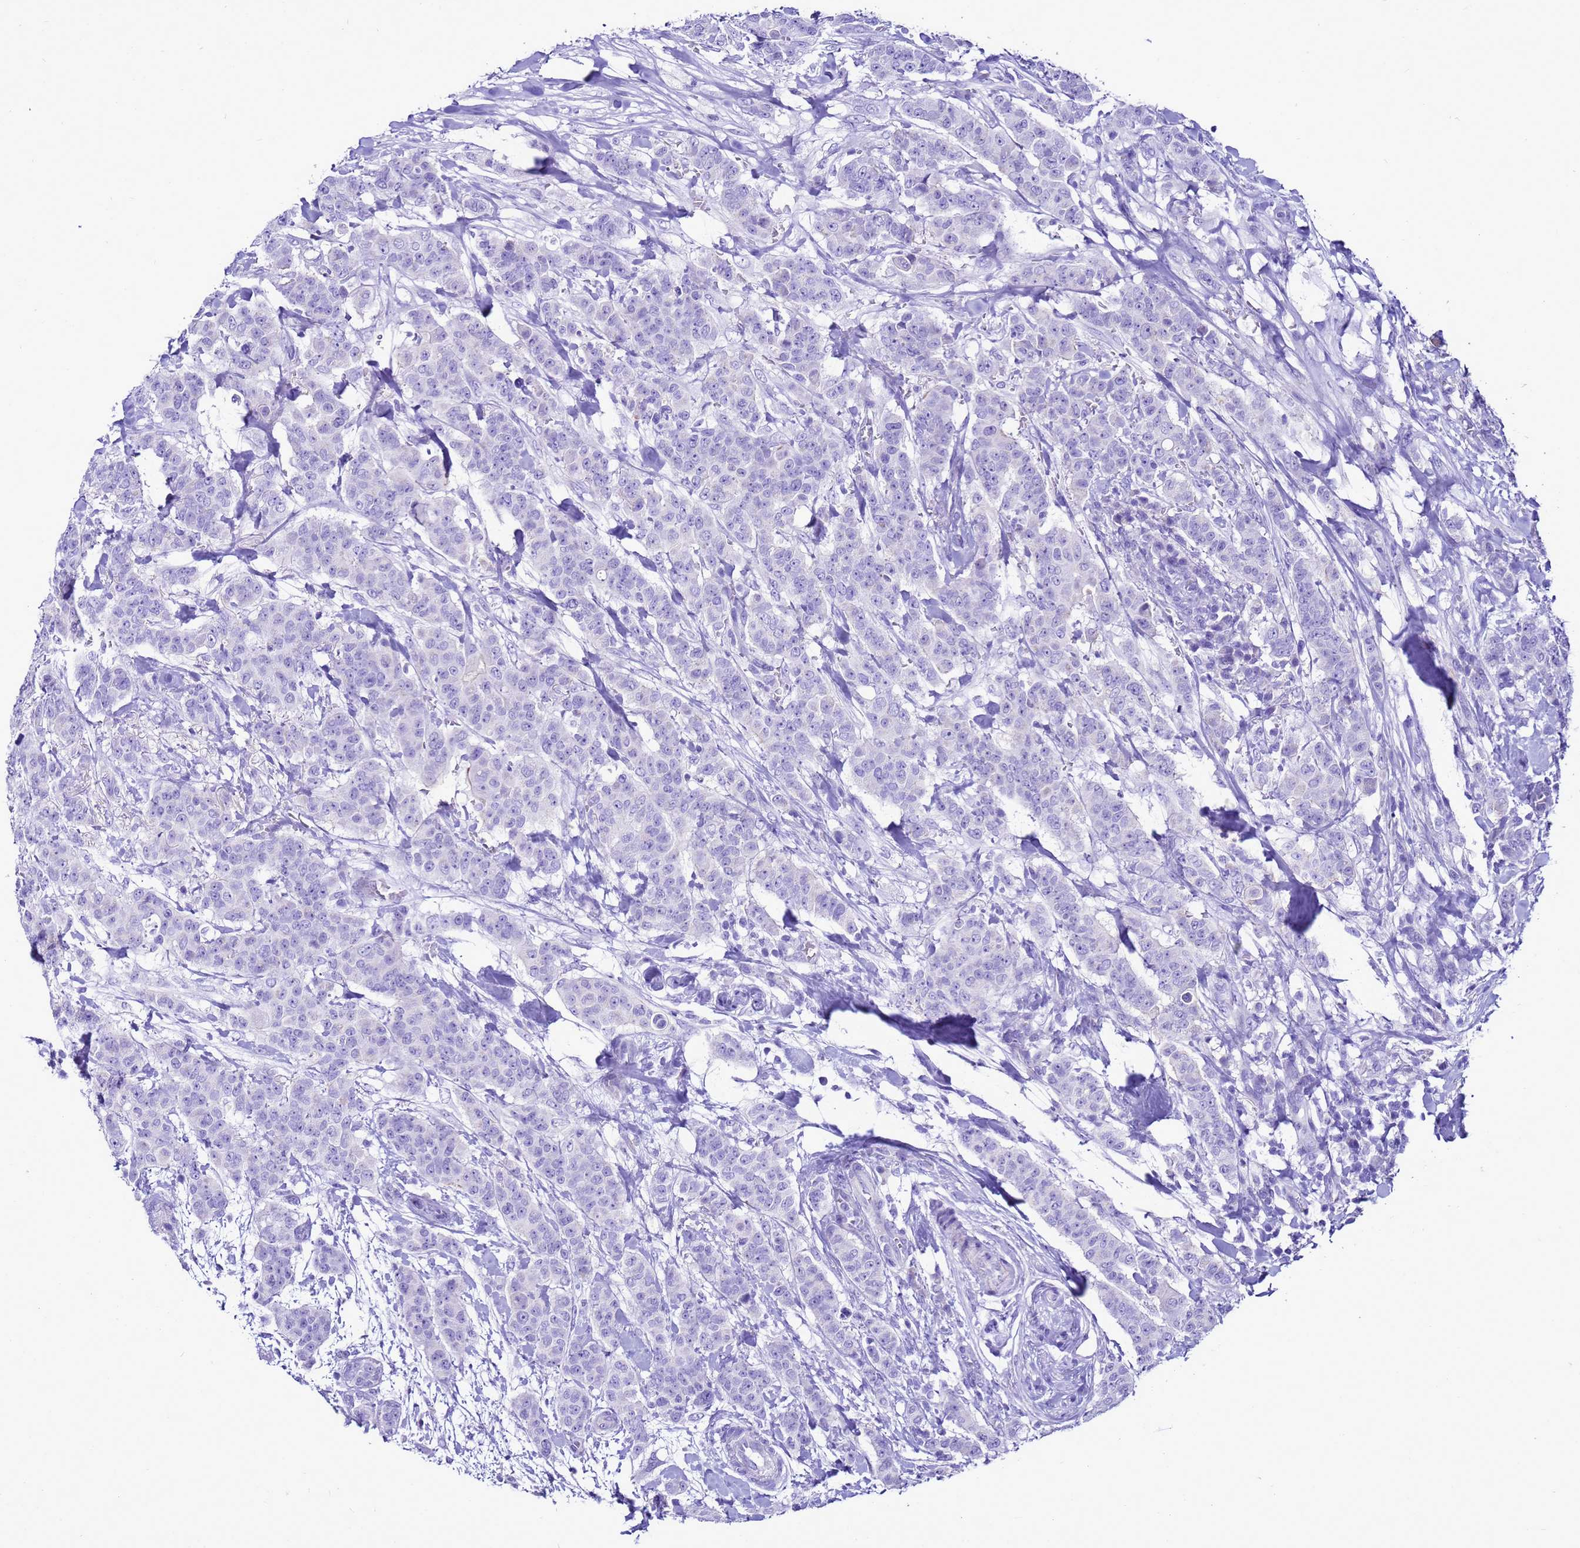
{"staining": {"intensity": "negative", "quantity": "none", "location": "none"}, "tissue": "breast cancer", "cell_type": "Tumor cells", "image_type": "cancer", "snomed": [{"axis": "morphology", "description": "Duct carcinoma"}, {"axis": "topography", "description": "Breast"}], "caption": "Breast cancer (invasive ductal carcinoma) stained for a protein using immunohistochemistry reveals no expression tumor cells.", "gene": "BEST2", "patient": {"sex": "female", "age": 40}}